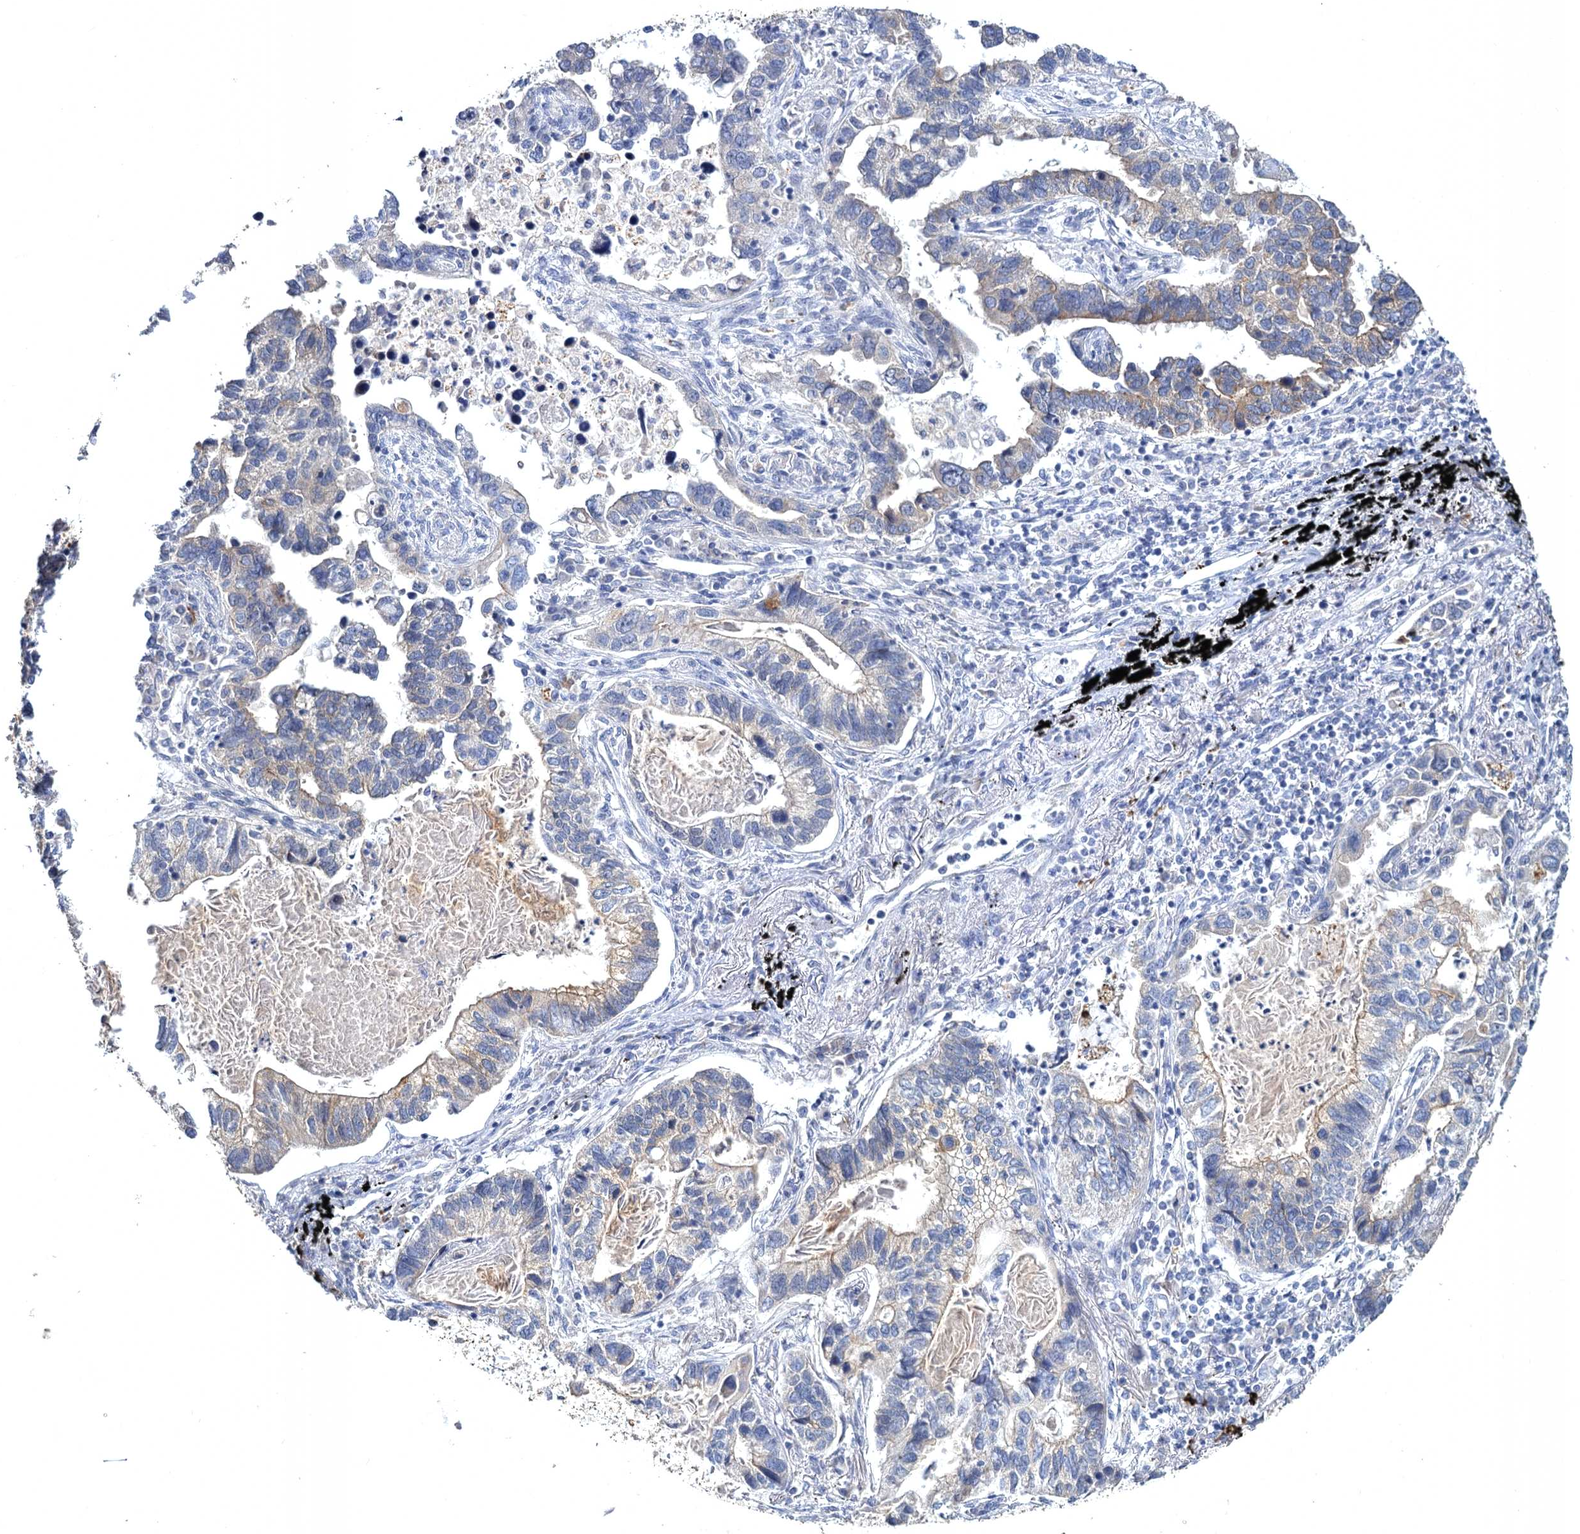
{"staining": {"intensity": "weak", "quantity": "<25%", "location": "cytoplasmic/membranous"}, "tissue": "lung cancer", "cell_type": "Tumor cells", "image_type": "cancer", "snomed": [{"axis": "morphology", "description": "Adenocarcinoma, NOS"}, {"axis": "topography", "description": "Lung"}], "caption": "This is a micrograph of immunohistochemistry (IHC) staining of lung cancer, which shows no staining in tumor cells.", "gene": "ATP9A", "patient": {"sex": "male", "age": 67}}